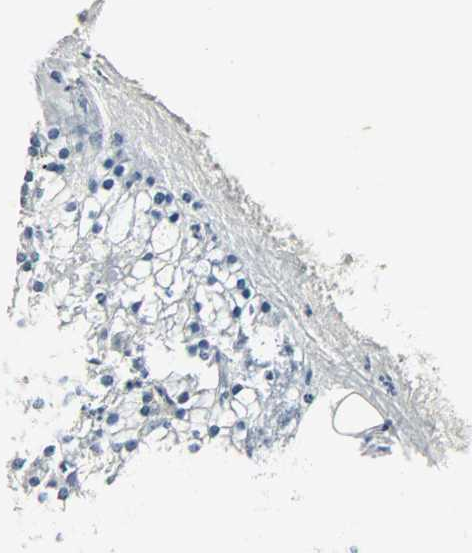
{"staining": {"intensity": "moderate", "quantity": "25%-75%", "location": "cytoplasmic/membranous"}, "tissue": "parathyroid gland", "cell_type": "Glandular cells", "image_type": "normal", "snomed": [{"axis": "morphology", "description": "Normal tissue, NOS"}, {"axis": "topography", "description": "Parathyroid gland"}], "caption": "A histopathology image of human parathyroid gland stained for a protein exhibits moderate cytoplasmic/membranous brown staining in glandular cells. The staining is performed using DAB (3,3'-diaminobenzidine) brown chromogen to label protein expression. The nuclei are counter-stained blue using hematoxylin.", "gene": "PKD2", "patient": {"sex": "female", "age": 63}}